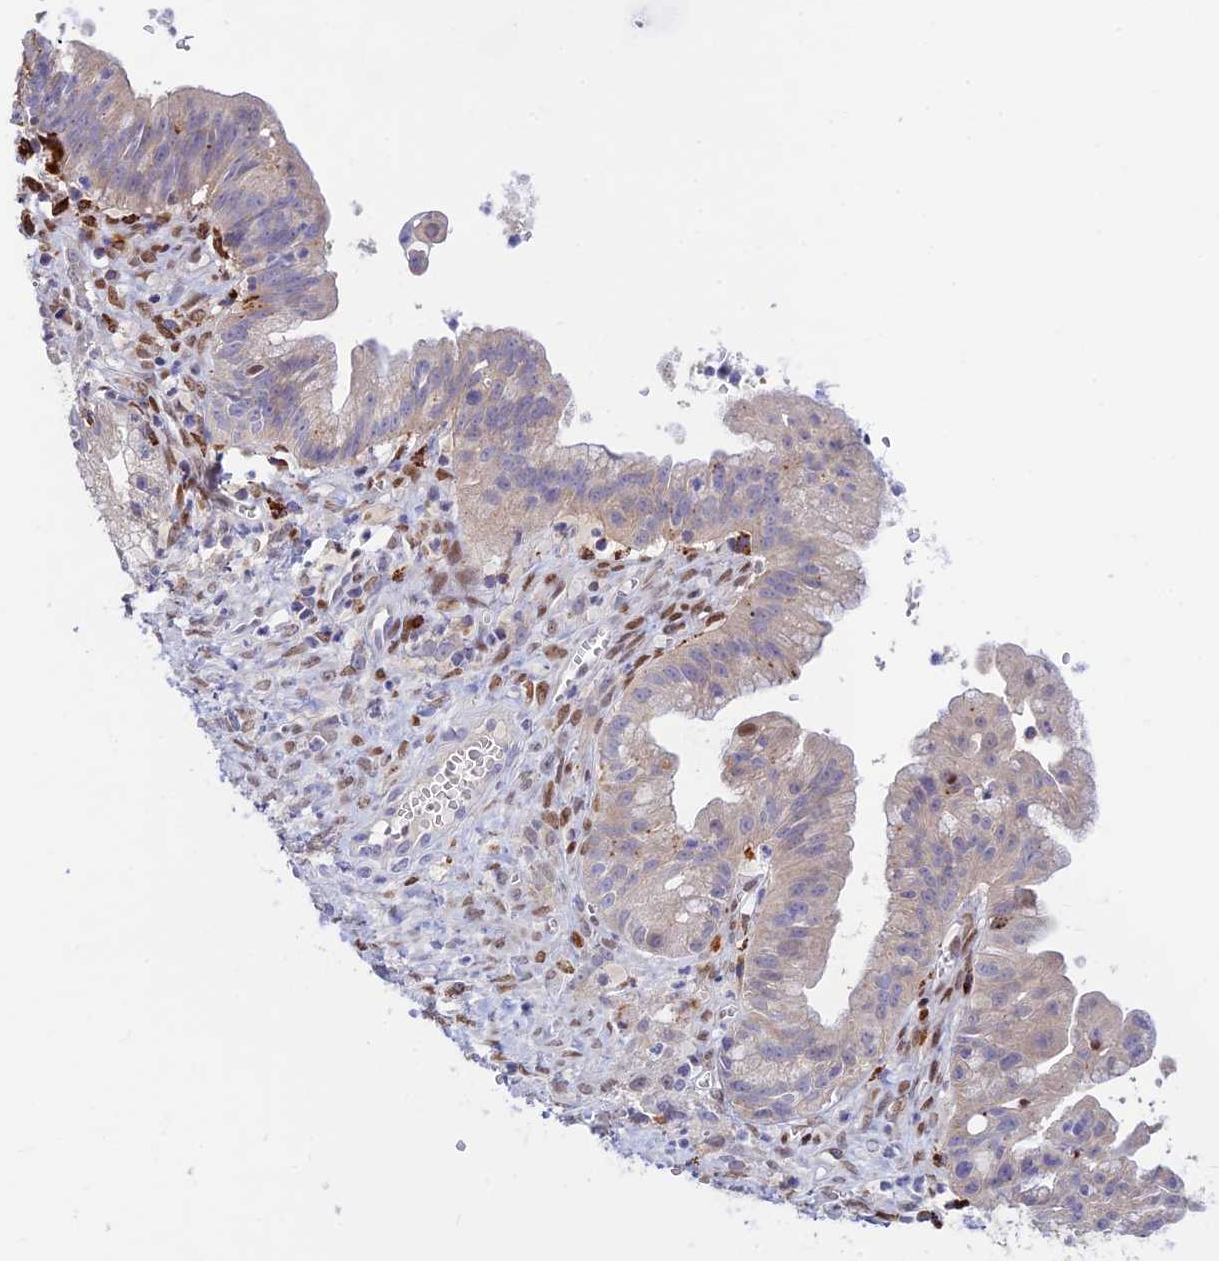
{"staining": {"intensity": "negative", "quantity": "none", "location": "none"}, "tissue": "ovarian cancer", "cell_type": "Tumor cells", "image_type": "cancer", "snomed": [{"axis": "morphology", "description": "Cystadenocarcinoma, mucinous, NOS"}, {"axis": "topography", "description": "Ovary"}], "caption": "DAB immunohistochemical staining of human ovarian cancer (mucinous cystadenocarcinoma) displays no significant positivity in tumor cells.", "gene": "HIC1", "patient": {"sex": "female", "age": 70}}